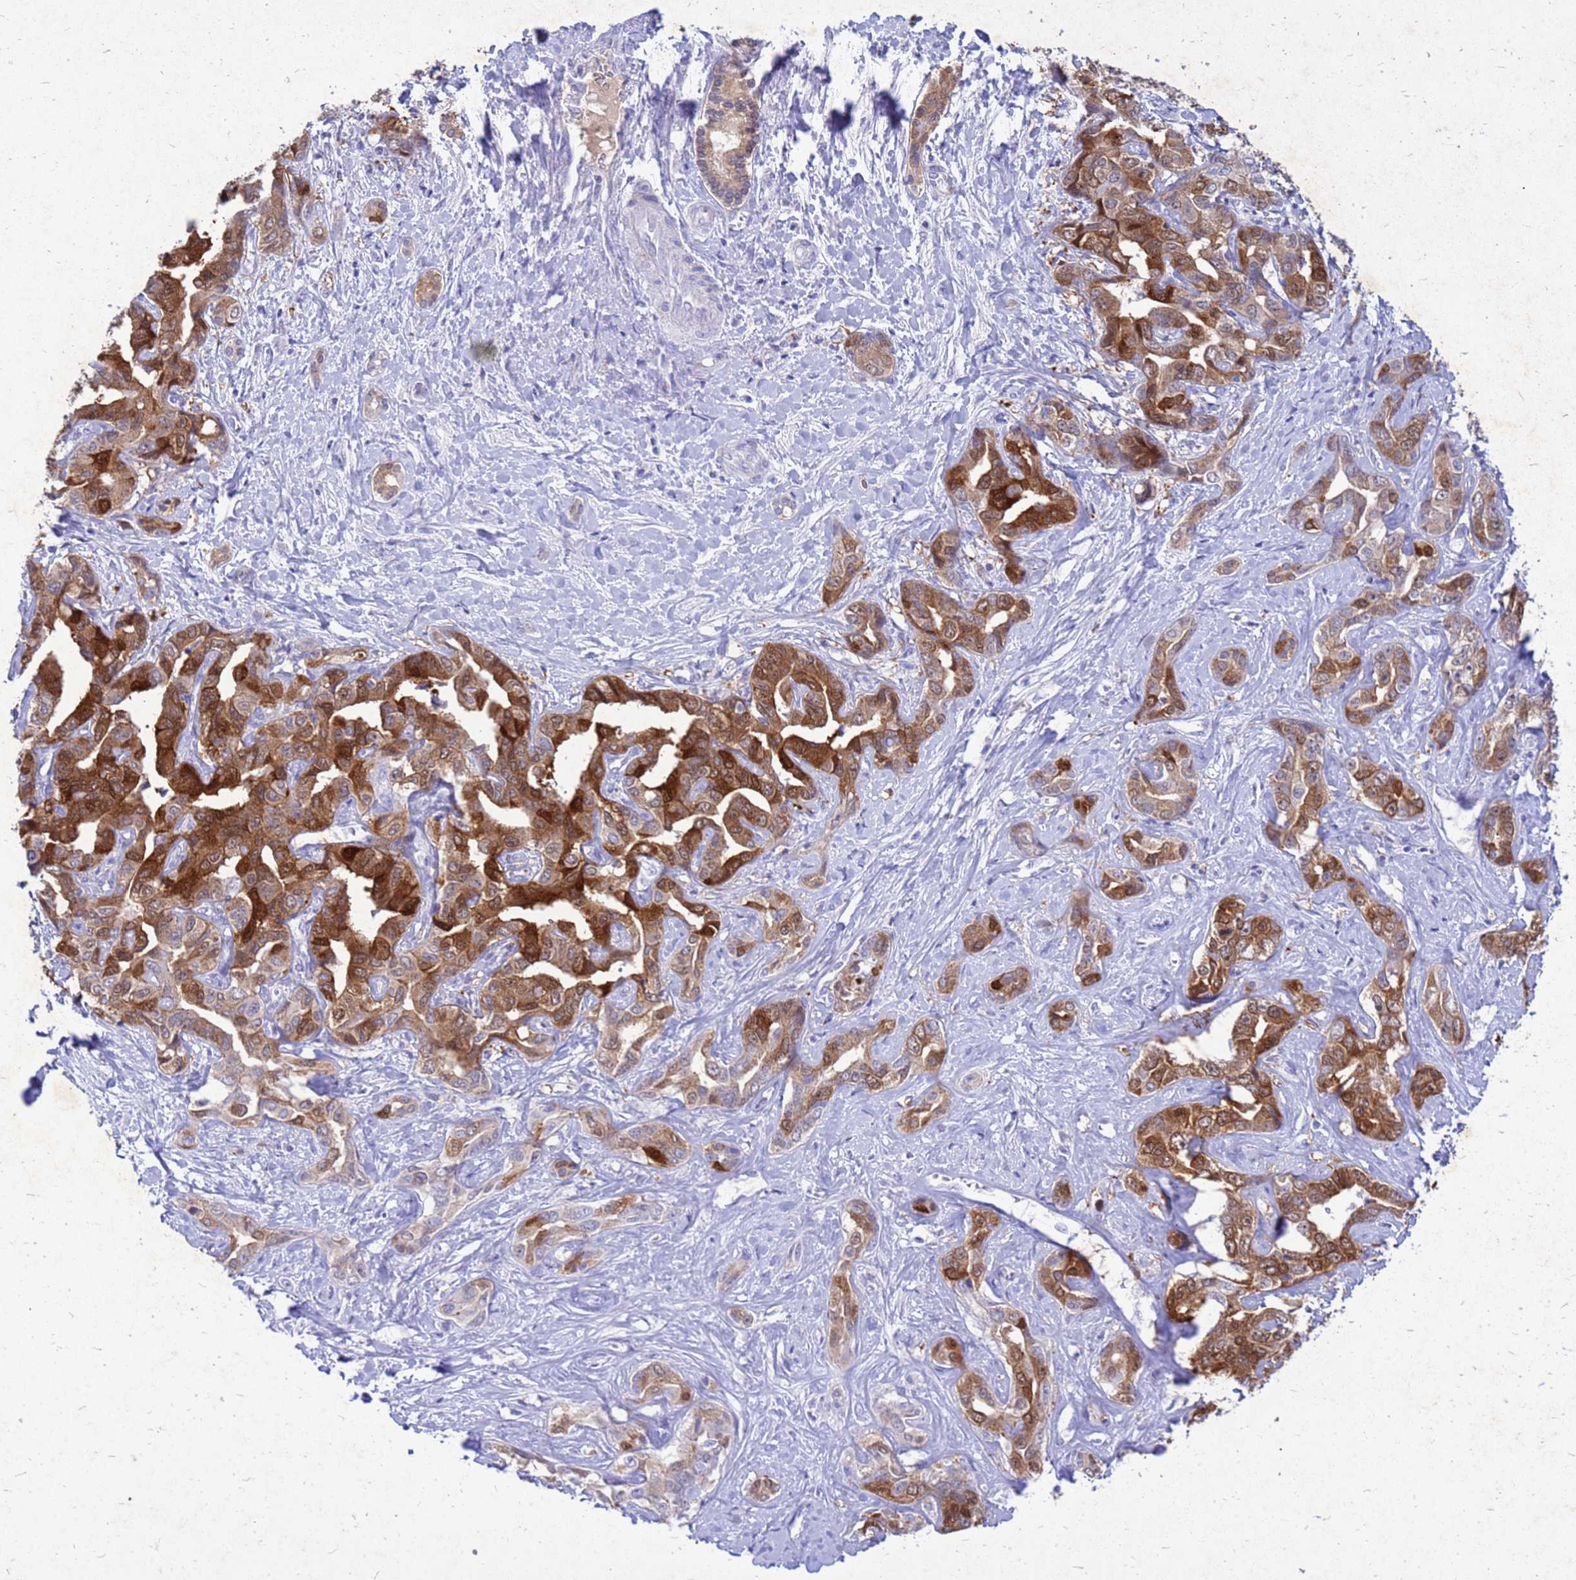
{"staining": {"intensity": "moderate", "quantity": ">75%", "location": "cytoplasmic/membranous,nuclear"}, "tissue": "liver cancer", "cell_type": "Tumor cells", "image_type": "cancer", "snomed": [{"axis": "morphology", "description": "Cholangiocarcinoma"}, {"axis": "topography", "description": "Liver"}], "caption": "Tumor cells demonstrate moderate cytoplasmic/membranous and nuclear positivity in approximately >75% of cells in liver cancer. (Stains: DAB in brown, nuclei in blue, Microscopy: brightfield microscopy at high magnification).", "gene": "AKR1C1", "patient": {"sex": "male", "age": 59}}